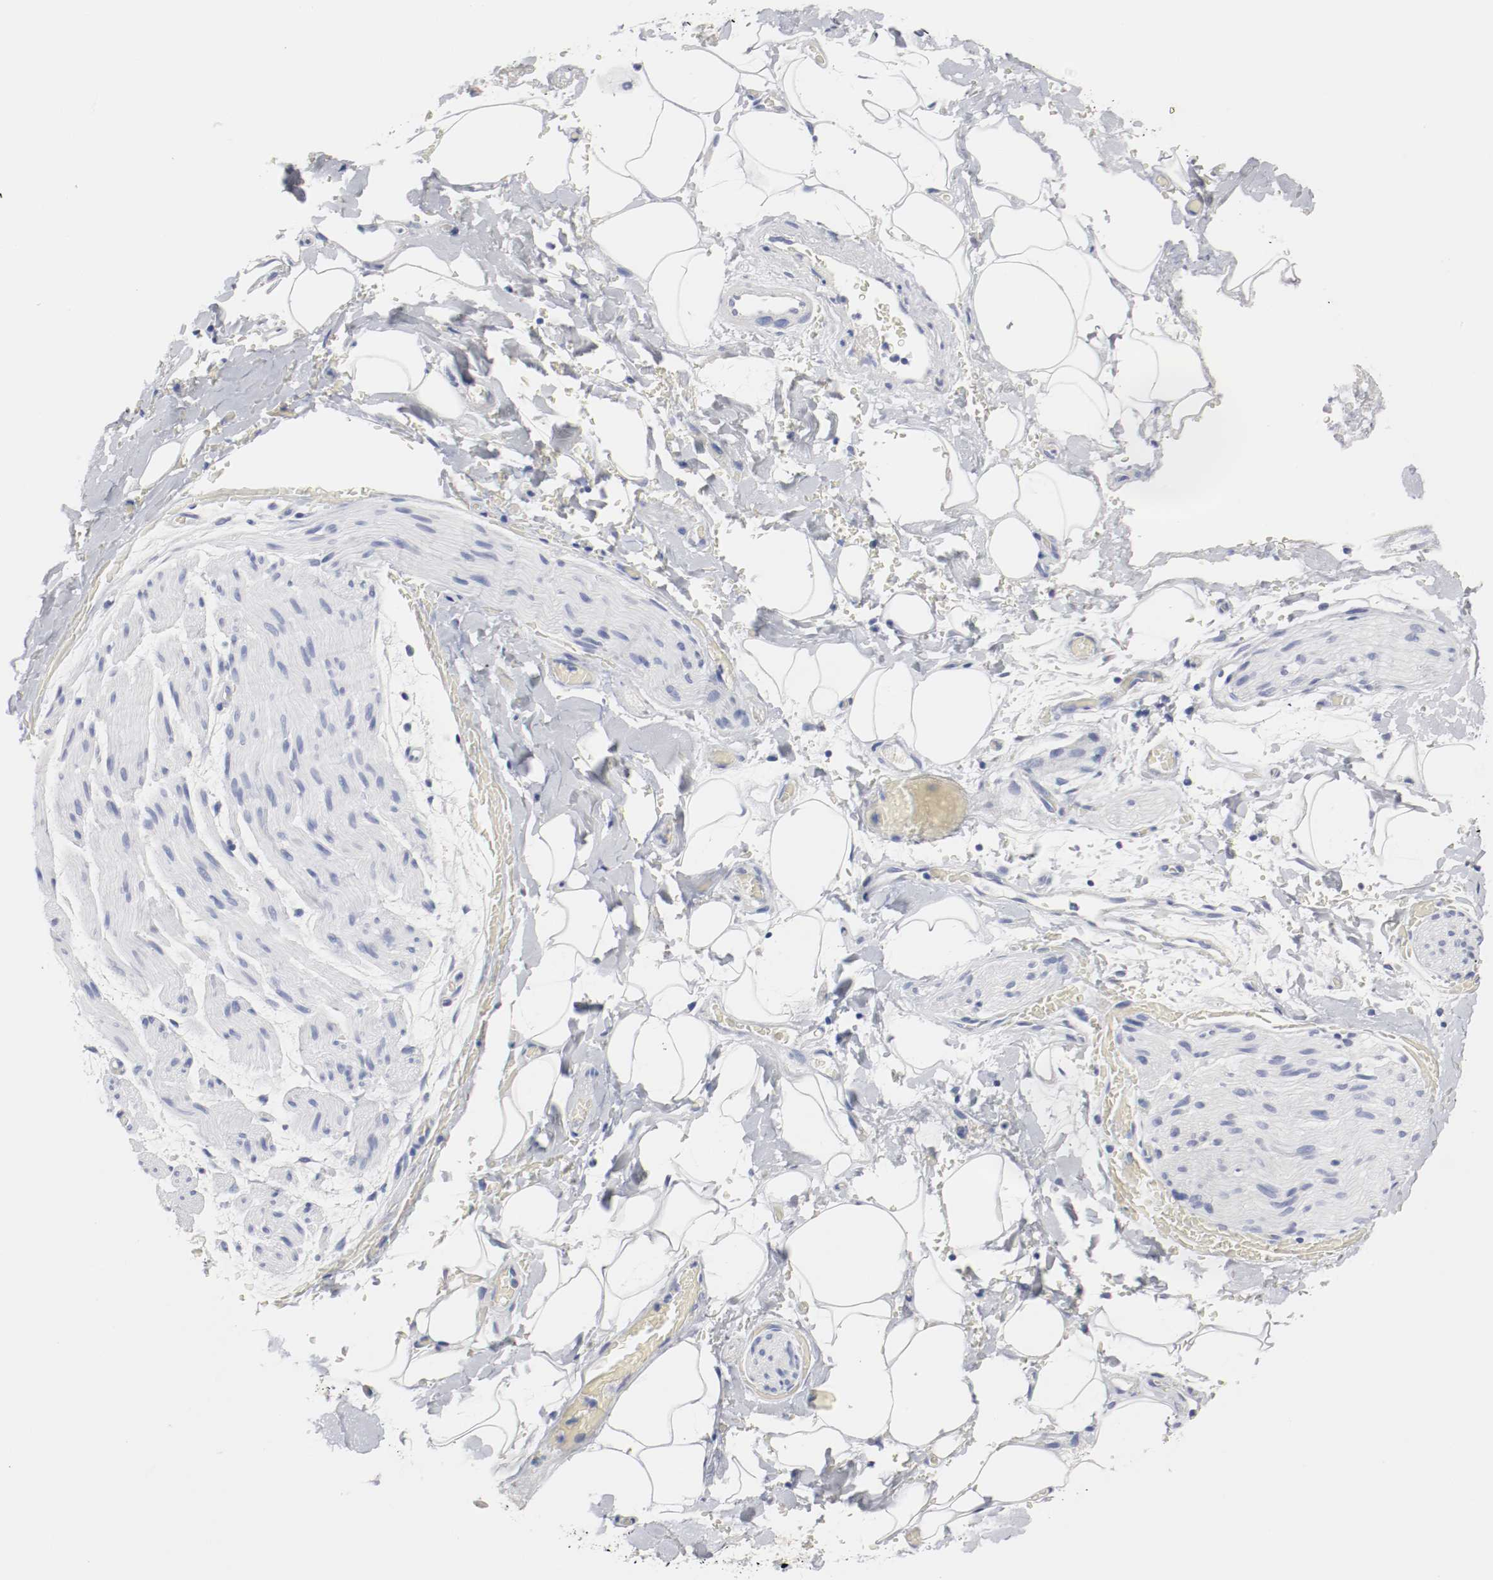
{"staining": {"intensity": "negative", "quantity": "none", "location": "none"}, "tissue": "adipose tissue", "cell_type": "Adipocytes", "image_type": "normal", "snomed": [{"axis": "morphology", "description": "Normal tissue, NOS"}, {"axis": "morphology", "description": "Cholangiocarcinoma"}, {"axis": "topography", "description": "Liver"}, {"axis": "topography", "description": "Peripheral nerve tissue"}], "caption": "DAB (3,3'-diaminobenzidine) immunohistochemical staining of unremarkable human adipose tissue shows no significant expression in adipocytes. (Stains: DAB (3,3'-diaminobenzidine) immunohistochemistry with hematoxylin counter stain, Microscopy: brightfield microscopy at high magnification).", "gene": "GAD1", "patient": {"sex": "male", "age": 50}}